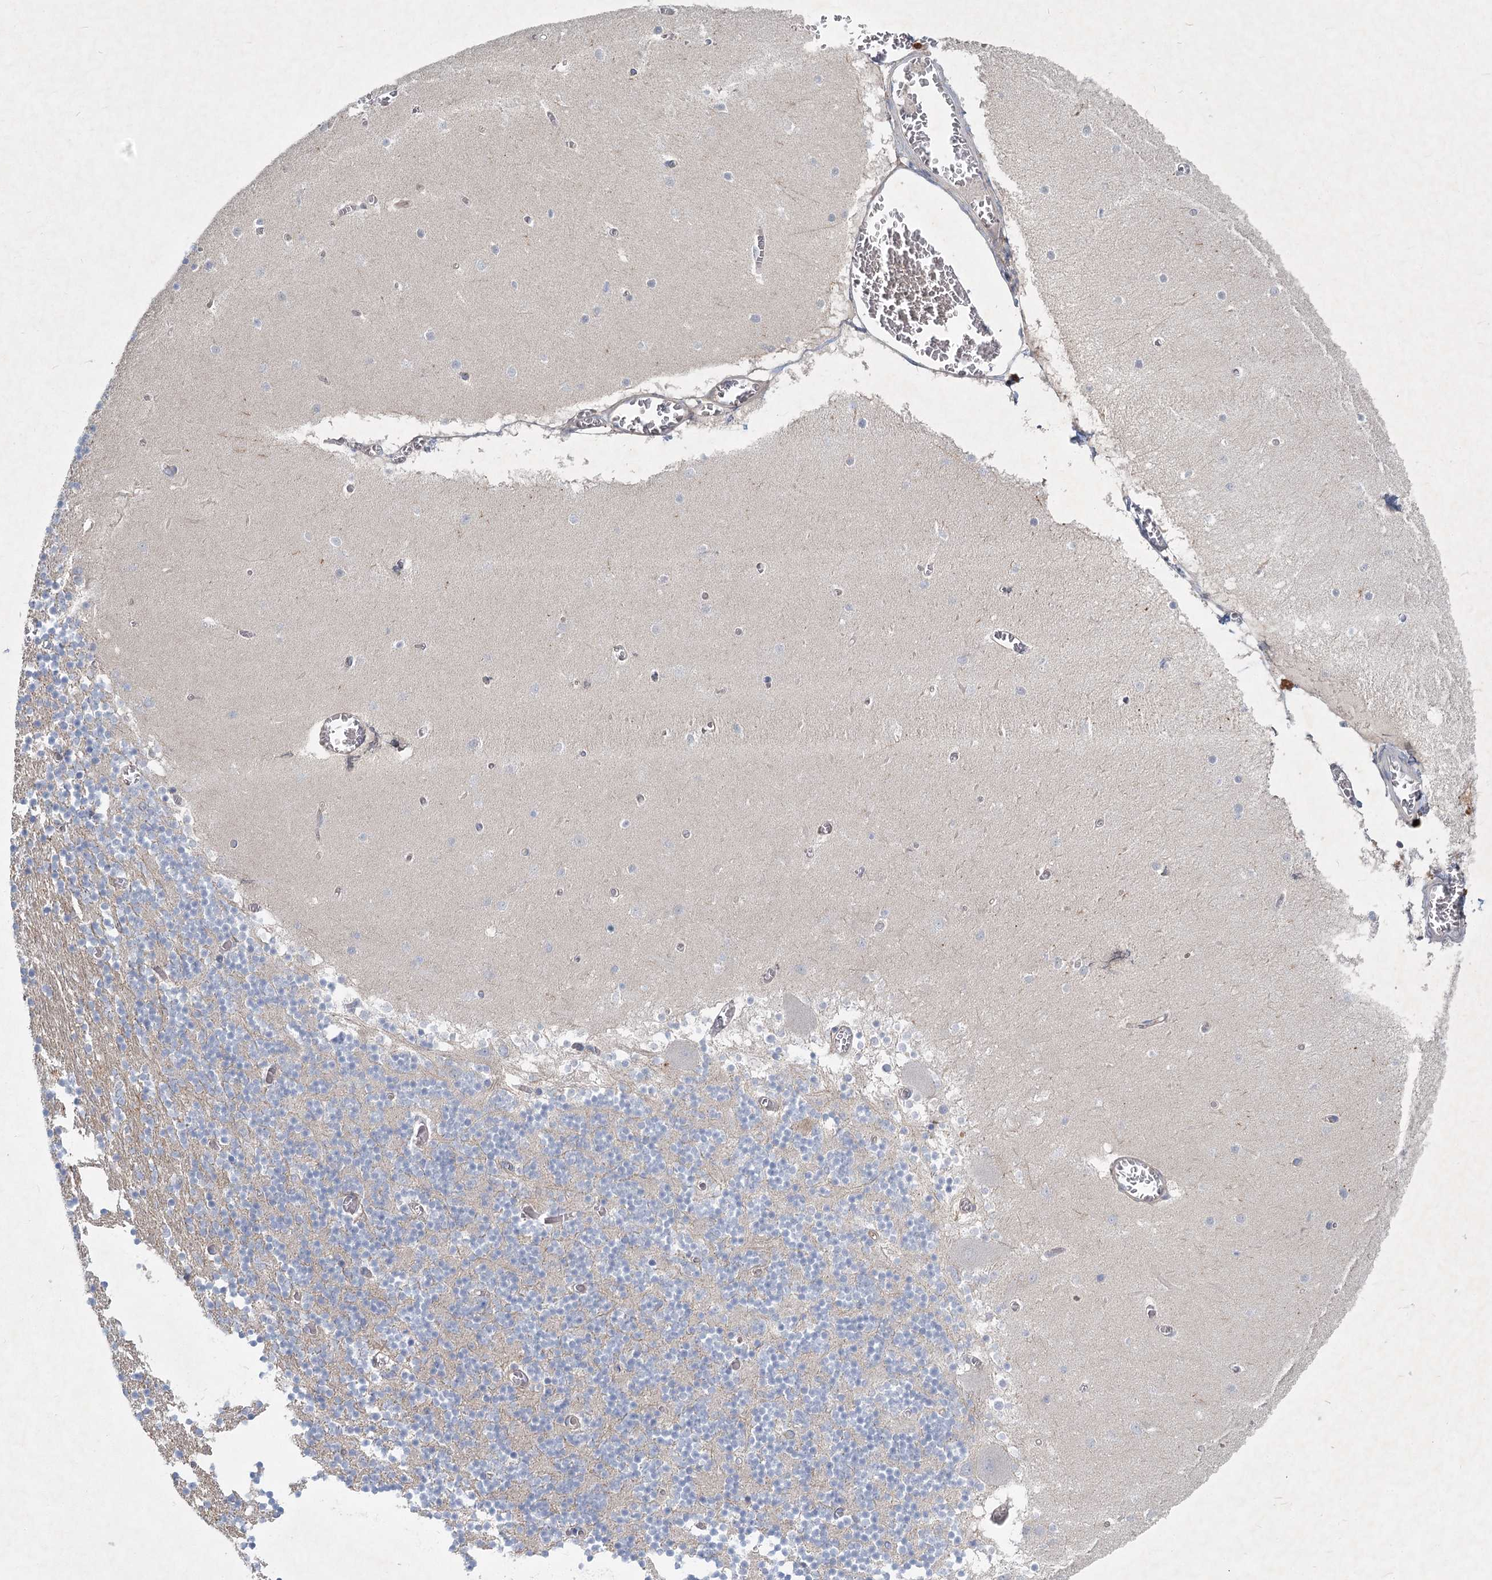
{"staining": {"intensity": "moderate", "quantity": "25%-75%", "location": "cytoplasmic/membranous"}, "tissue": "cerebellum", "cell_type": "Cells in granular layer", "image_type": "normal", "snomed": [{"axis": "morphology", "description": "Normal tissue, NOS"}, {"axis": "topography", "description": "Cerebellum"}], "caption": "Cerebellum stained for a protein displays moderate cytoplasmic/membranous positivity in cells in granular layer. Using DAB (brown) and hematoxylin (blue) stains, captured at high magnification using brightfield microscopy.", "gene": "DNMBP", "patient": {"sex": "female", "age": 28}}